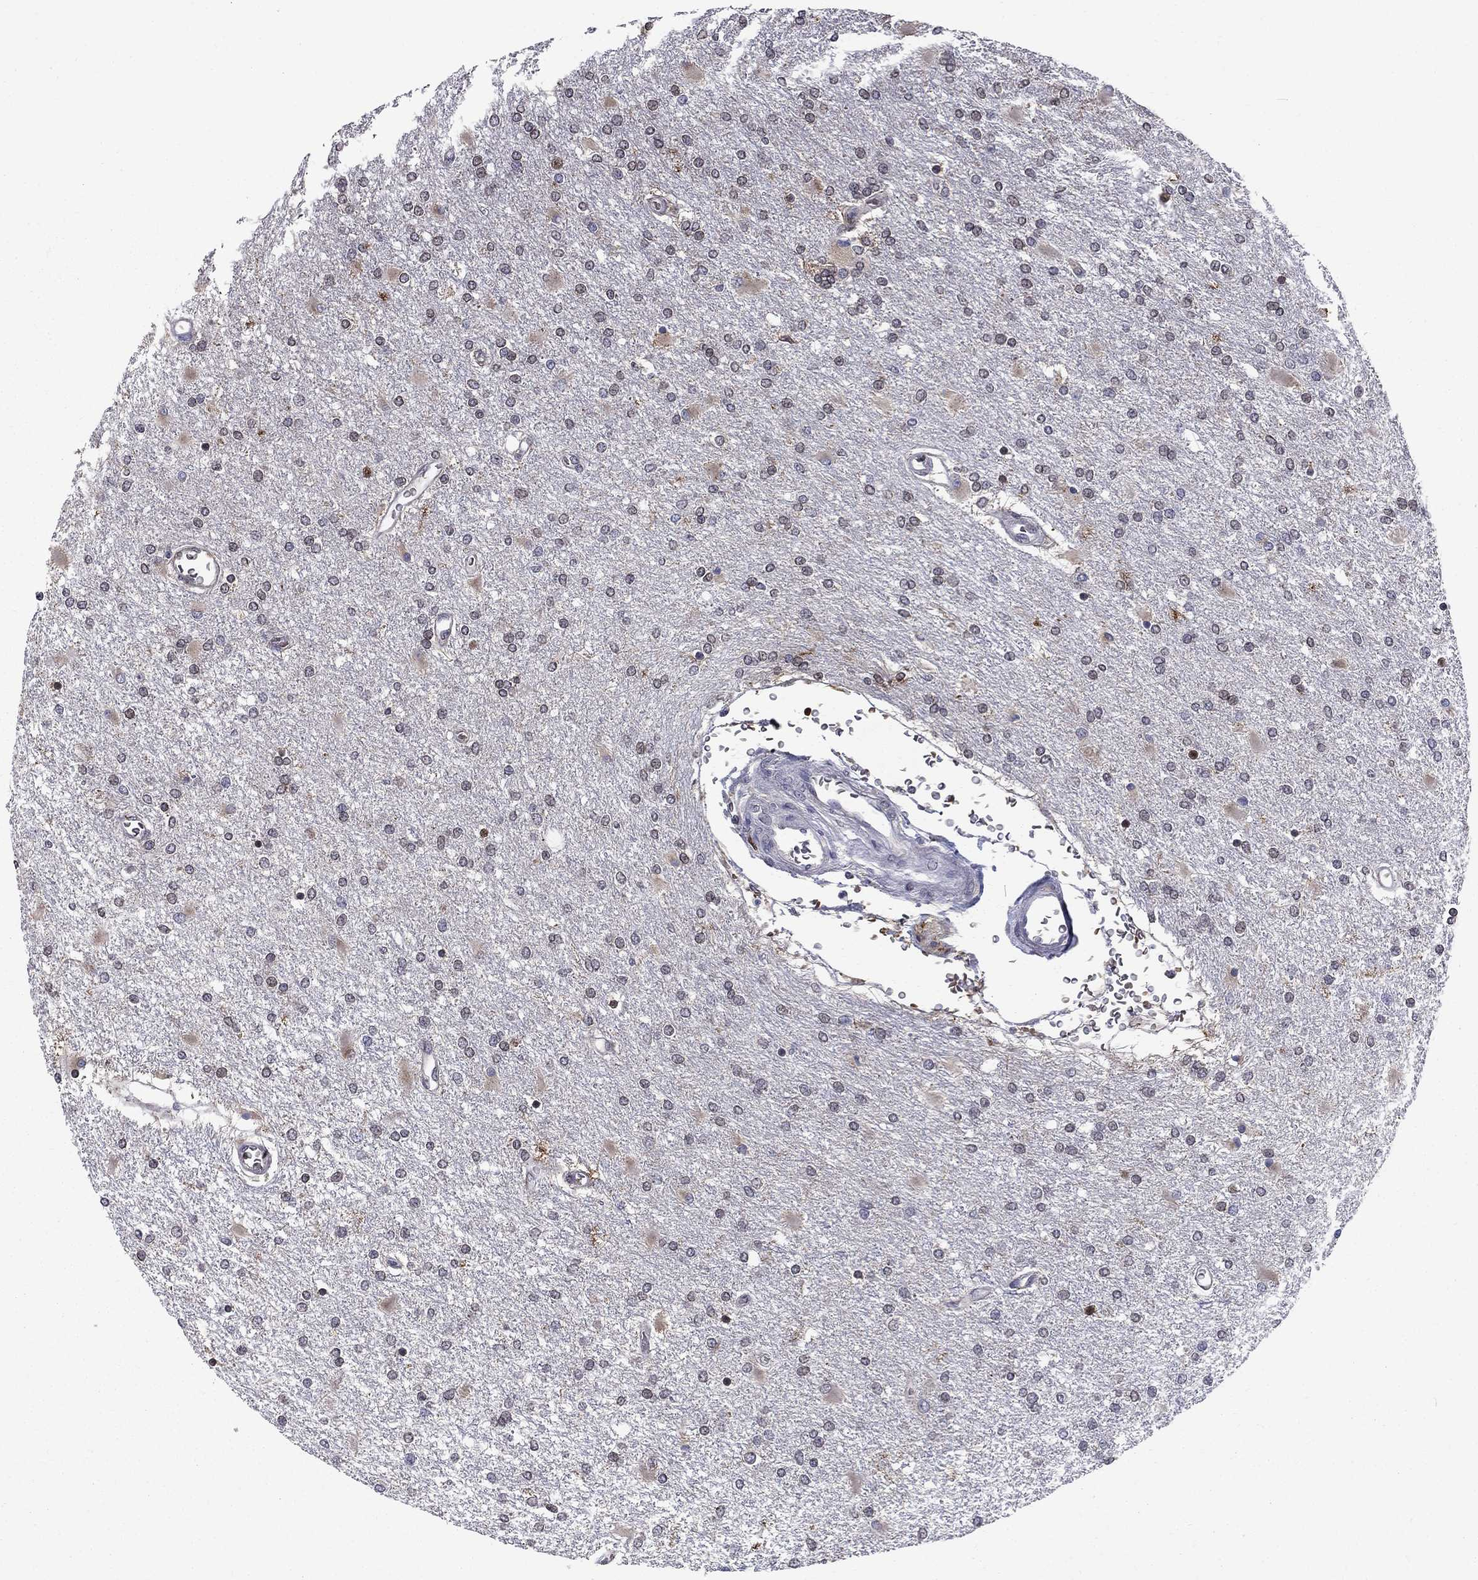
{"staining": {"intensity": "negative", "quantity": "none", "location": "none"}, "tissue": "glioma", "cell_type": "Tumor cells", "image_type": "cancer", "snomed": [{"axis": "morphology", "description": "Glioma, malignant, High grade"}, {"axis": "topography", "description": "Cerebral cortex"}], "caption": "A high-resolution photomicrograph shows IHC staining of glioma, which shows no significant expression in tumor cells.", "gene": "HSPB2", "patient": {"sex": "male", "age": 79}}